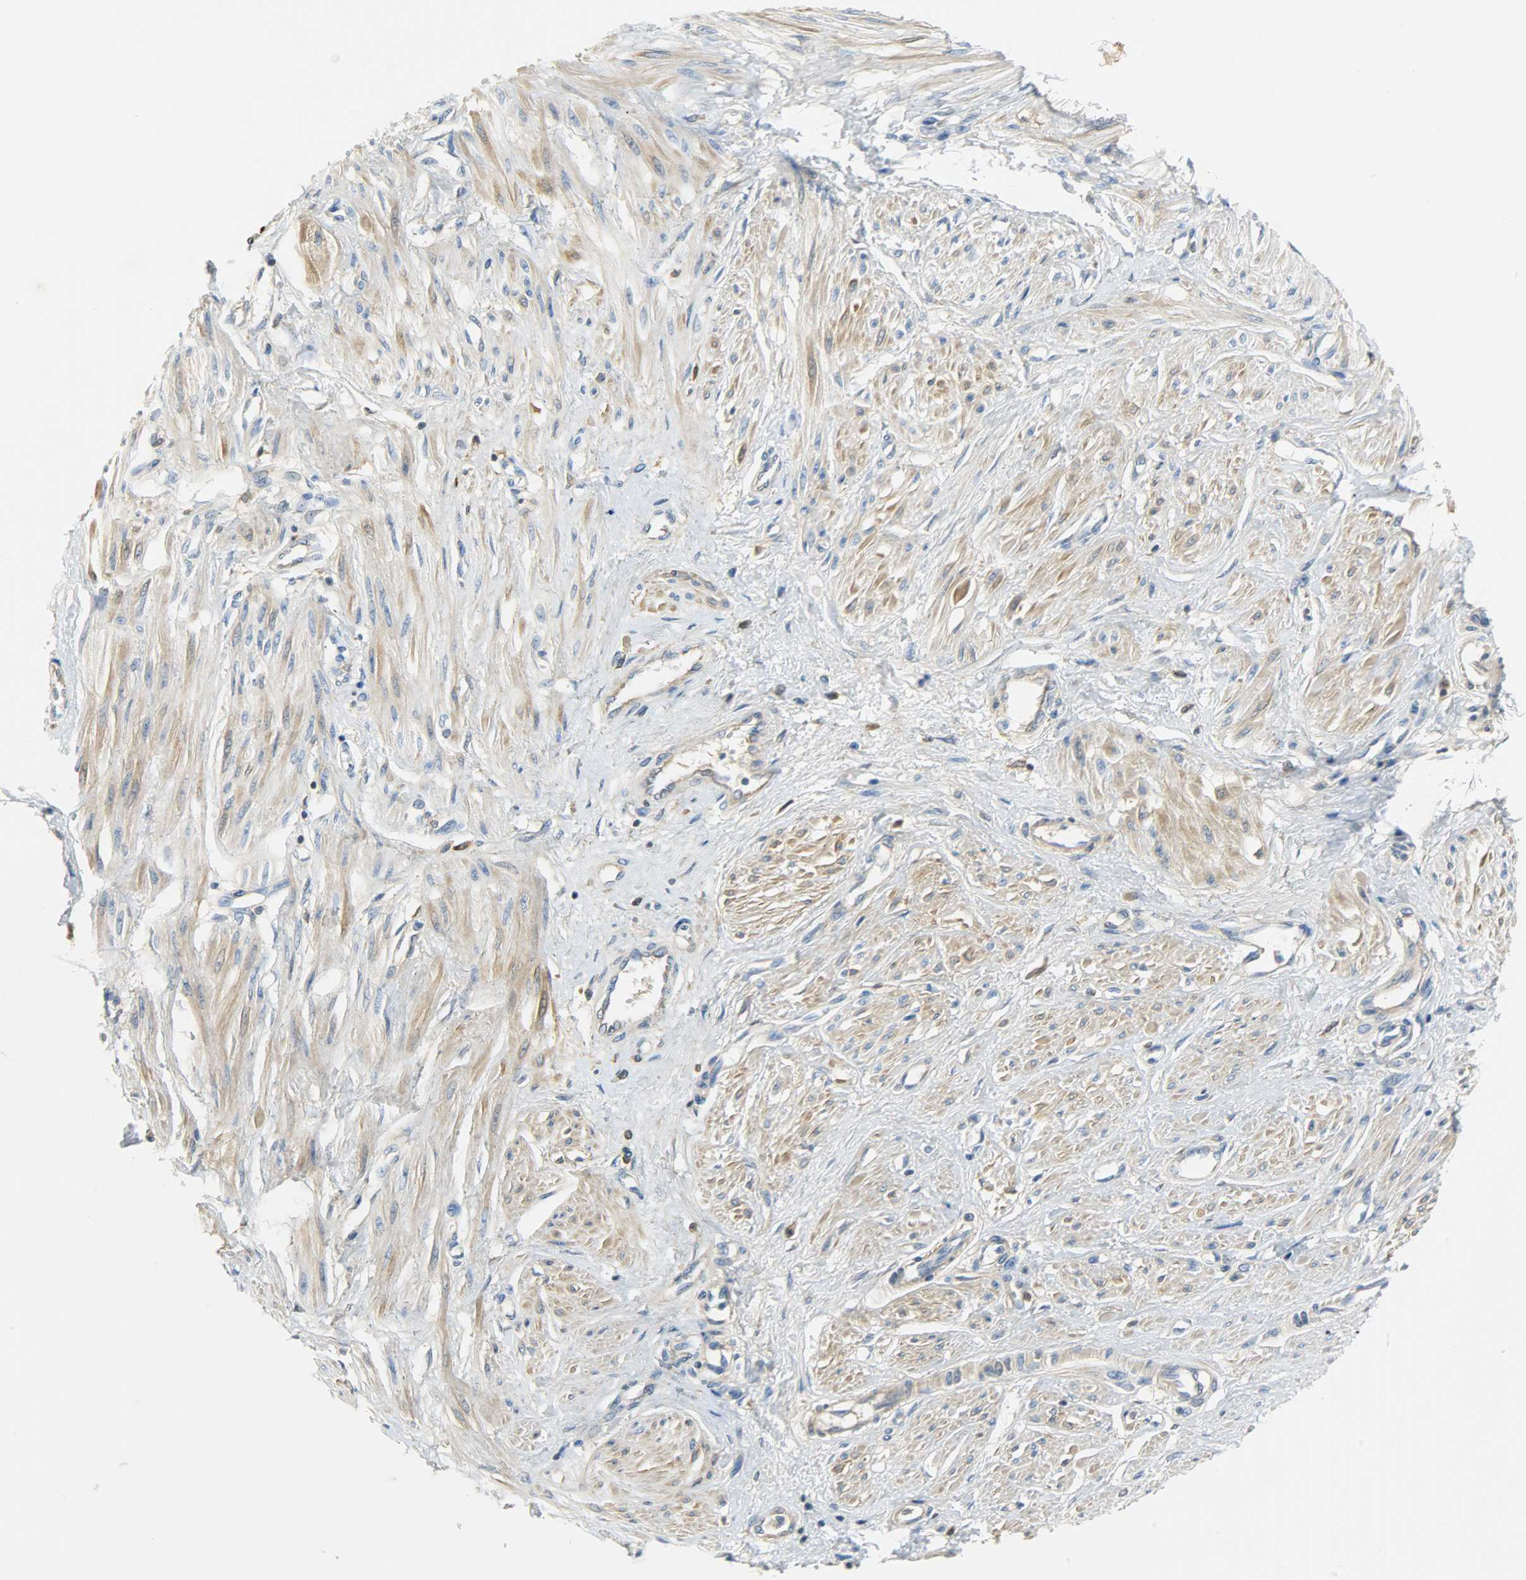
{"staining": {"intensity": "weak", "quantity": ">75%", "location": "cytoplasmic/membranous"}, "tissue": "smooth muscle", "cell_type": "Smooth muscle cells", "image_type": "normal", "snomed": [{"axis": "morphology", "description": "Normal tissue, NOS"}, {"axis": "topography", "description": "Smooth muscle"}, {"axis": "topography", "description": "Uterus"}], "caption": "Brown immunohistochemical staining in unremarkable human smooth muscle displays weak cytoplasmic/membranous expression in about >75% of smooth muscle cells.", "gene": "CRP", "patient": {"sex": "female", "age": 39}}